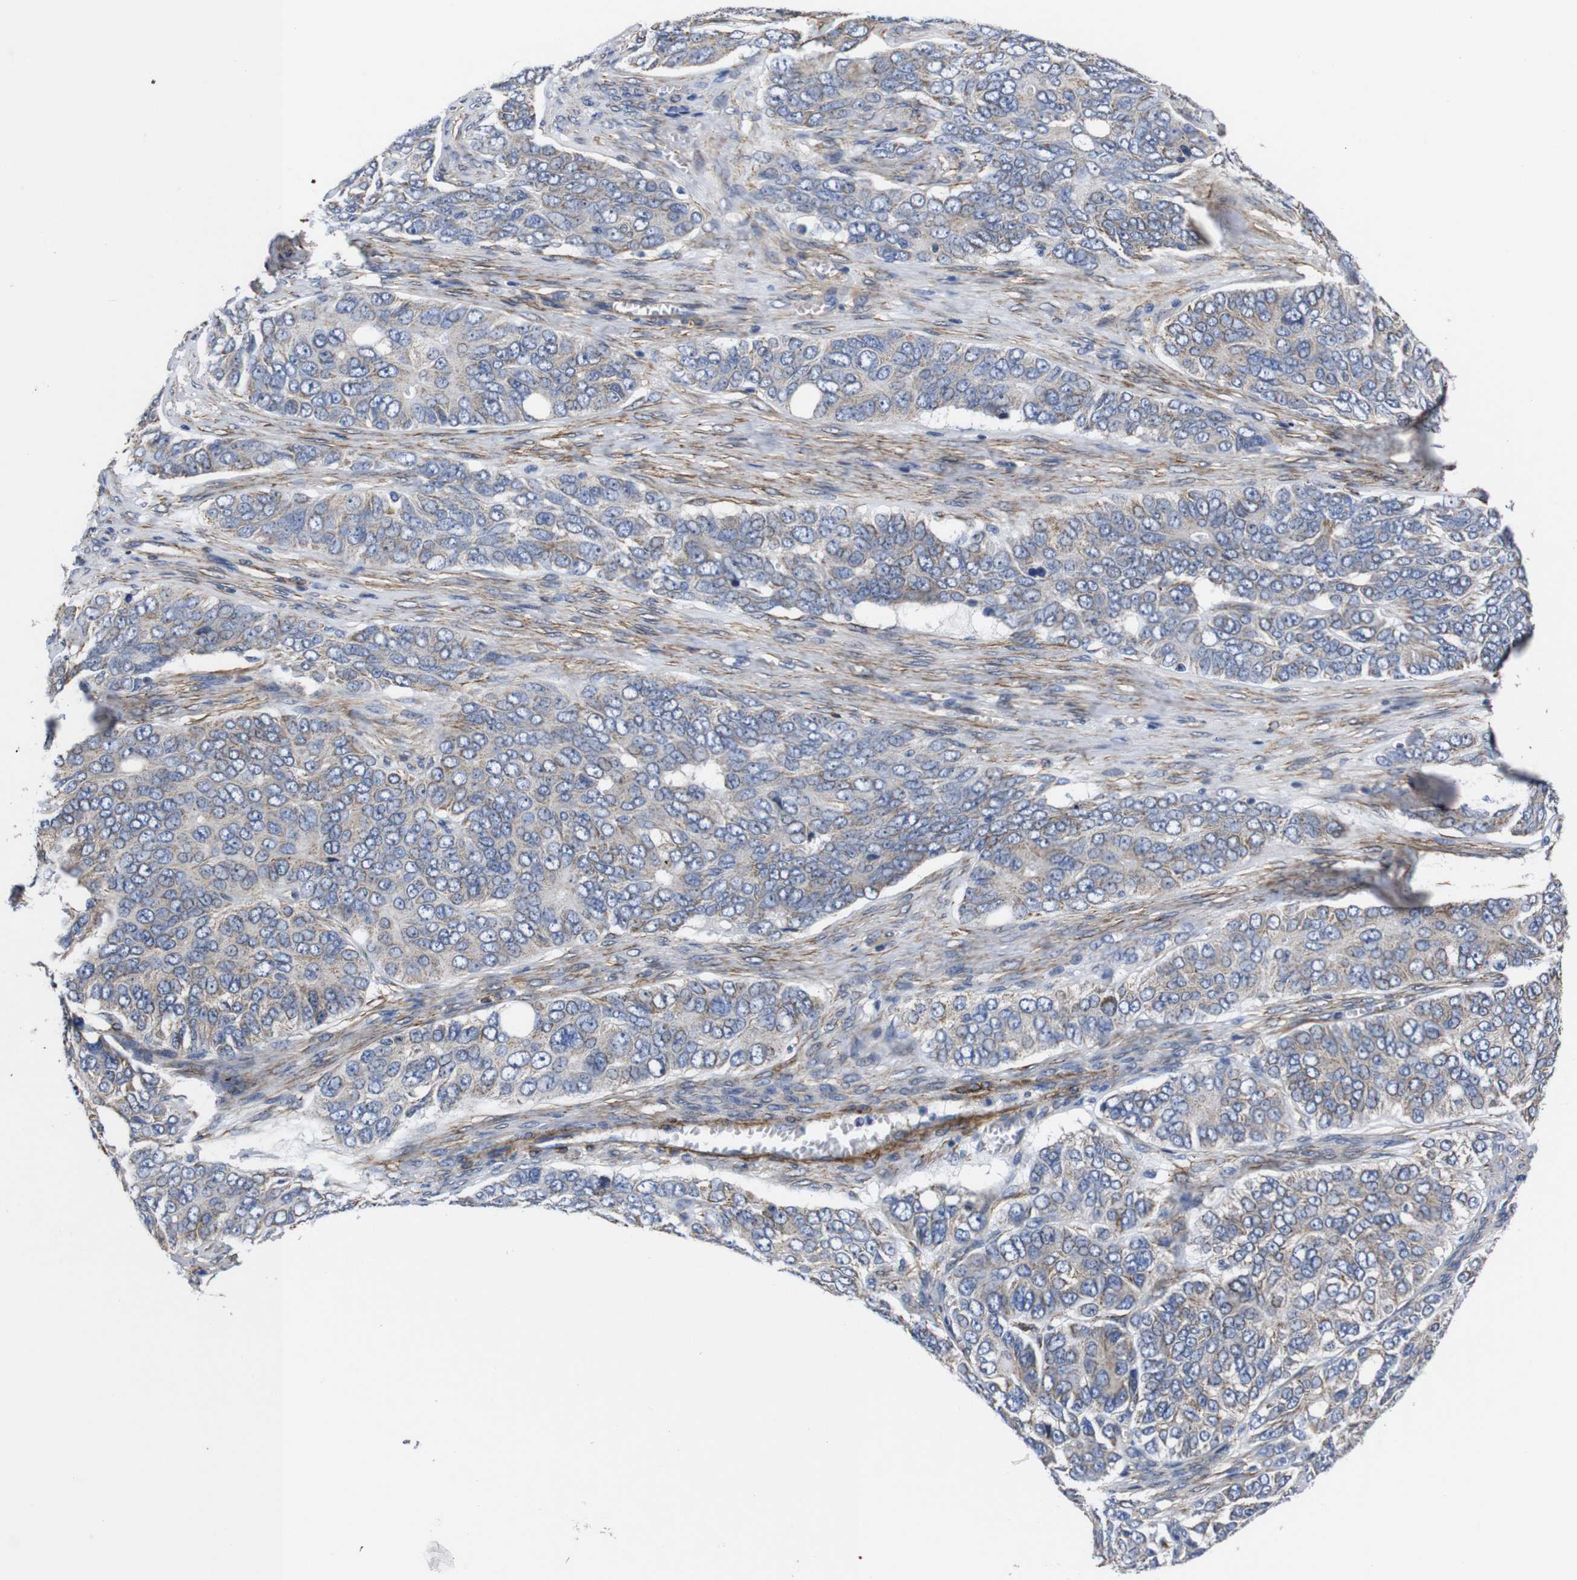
{"staining": {"intensity": "weak", "quantity": "25%-75%", "location": "cytoplasmic/membranous"}, "tissue": "ovarian cancer", "cell_type": "Tumor cells", "image_type": "cancer", "snomed": [{"axis": "morphology", "description": "Carcinoma, endometroid"}, {"axis": "topography", "description": "Ovary"}], "caption": "Ovarian cancer (endometroid carcinoma) was stained to show a protein in brown. There is low levels of weak cytoplasmic/membranous staining in about 25%-75% of tumor cells.", "gene": "WNT10A", "patient": {"sex": "female", "age": 51}}